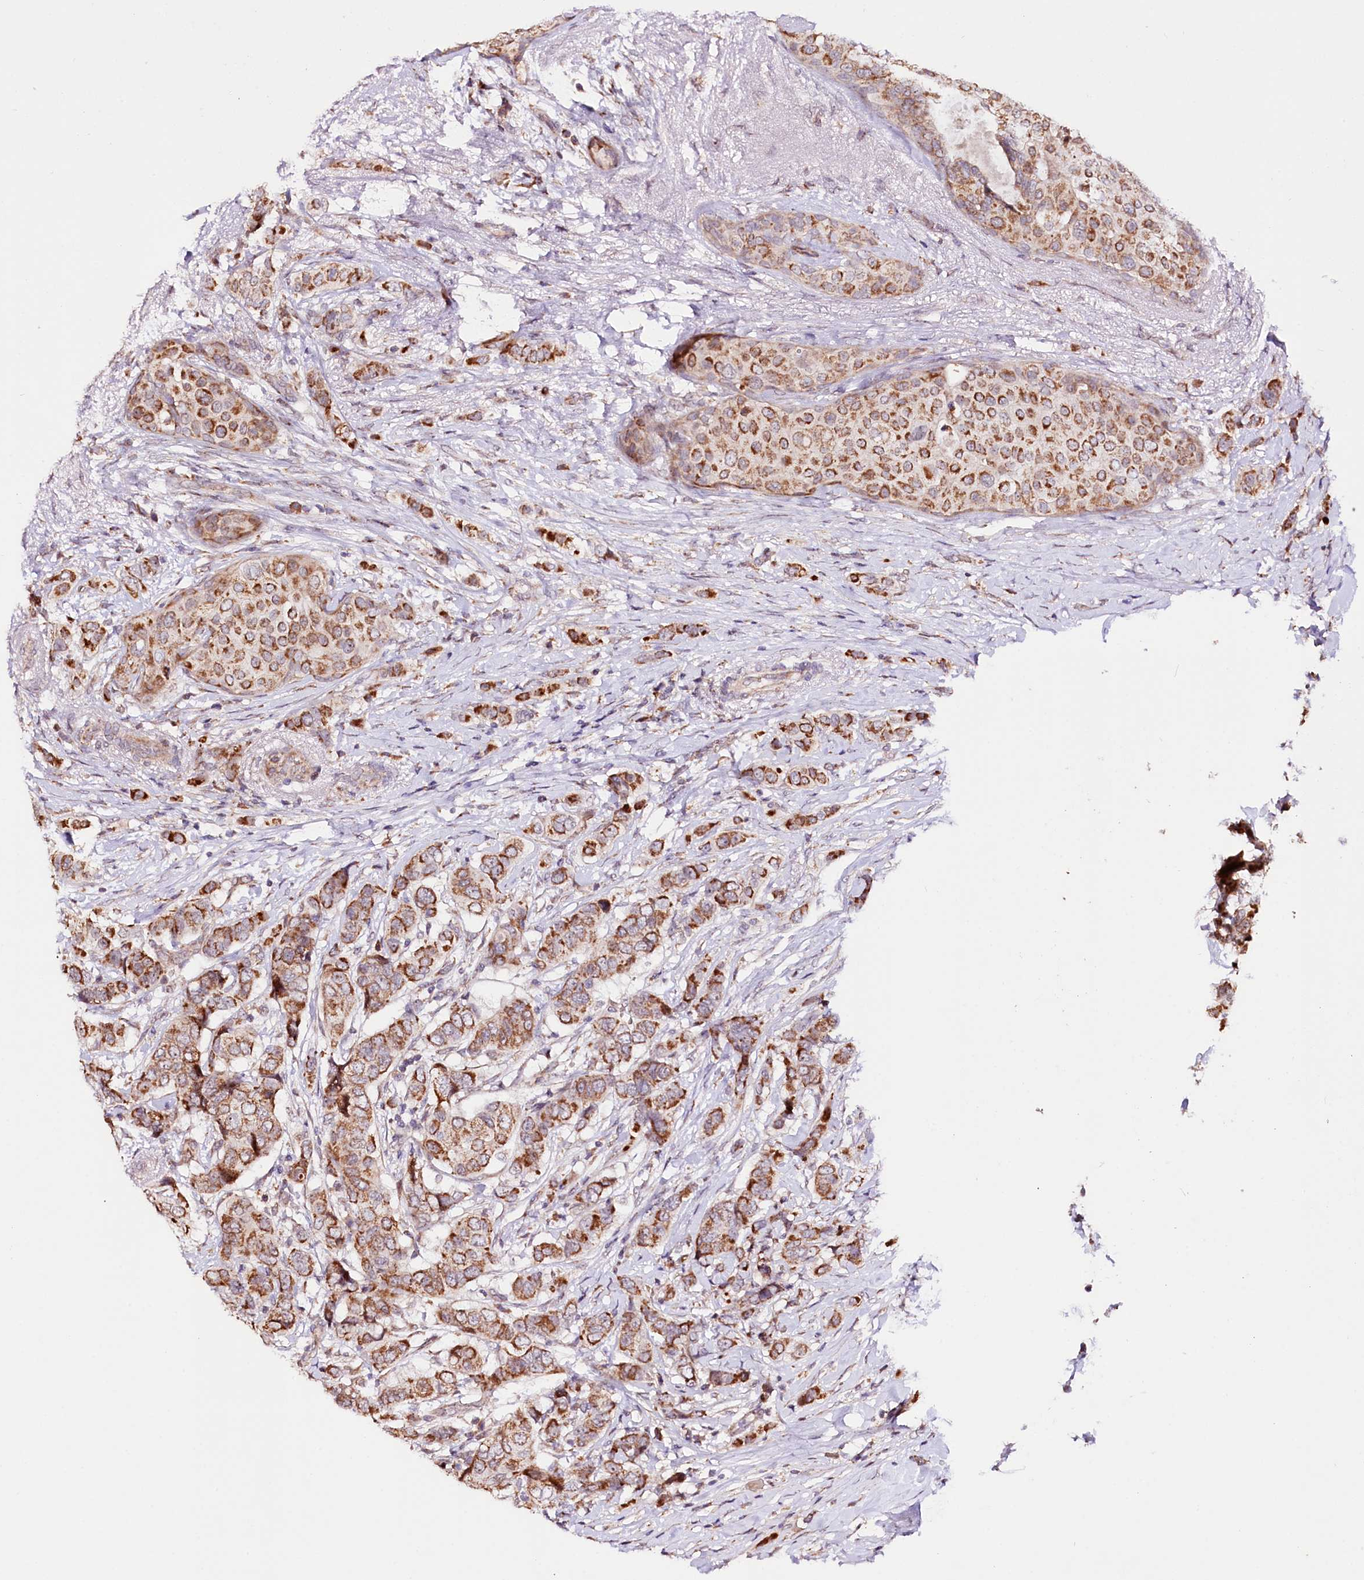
{"staining": {"intensity": "moderate", "quantity": ">75%", "location": "cytoplasmic/membranous"}, "tissue": "breast cancer", "cell_type": "Tumor cells", "image_type": "cancer", "snomed": [{"axis": "morphology", "description": "Lobular carcinoma"}, {"axis": "topography", "description": "Breast"}], "caption": "A high-resolution histopathology image shows IHC staining of breast cancer, which reveals moderate cytoplasmic/membranous positivity in approximately >75% of tumor cells. The staining is performed using DAB brown chromogen to label protein expression. The nuclei are counter-stained blue using hematoxylin.", "gene": "ST7", "patient": {"sex": "female", "age": 51}}